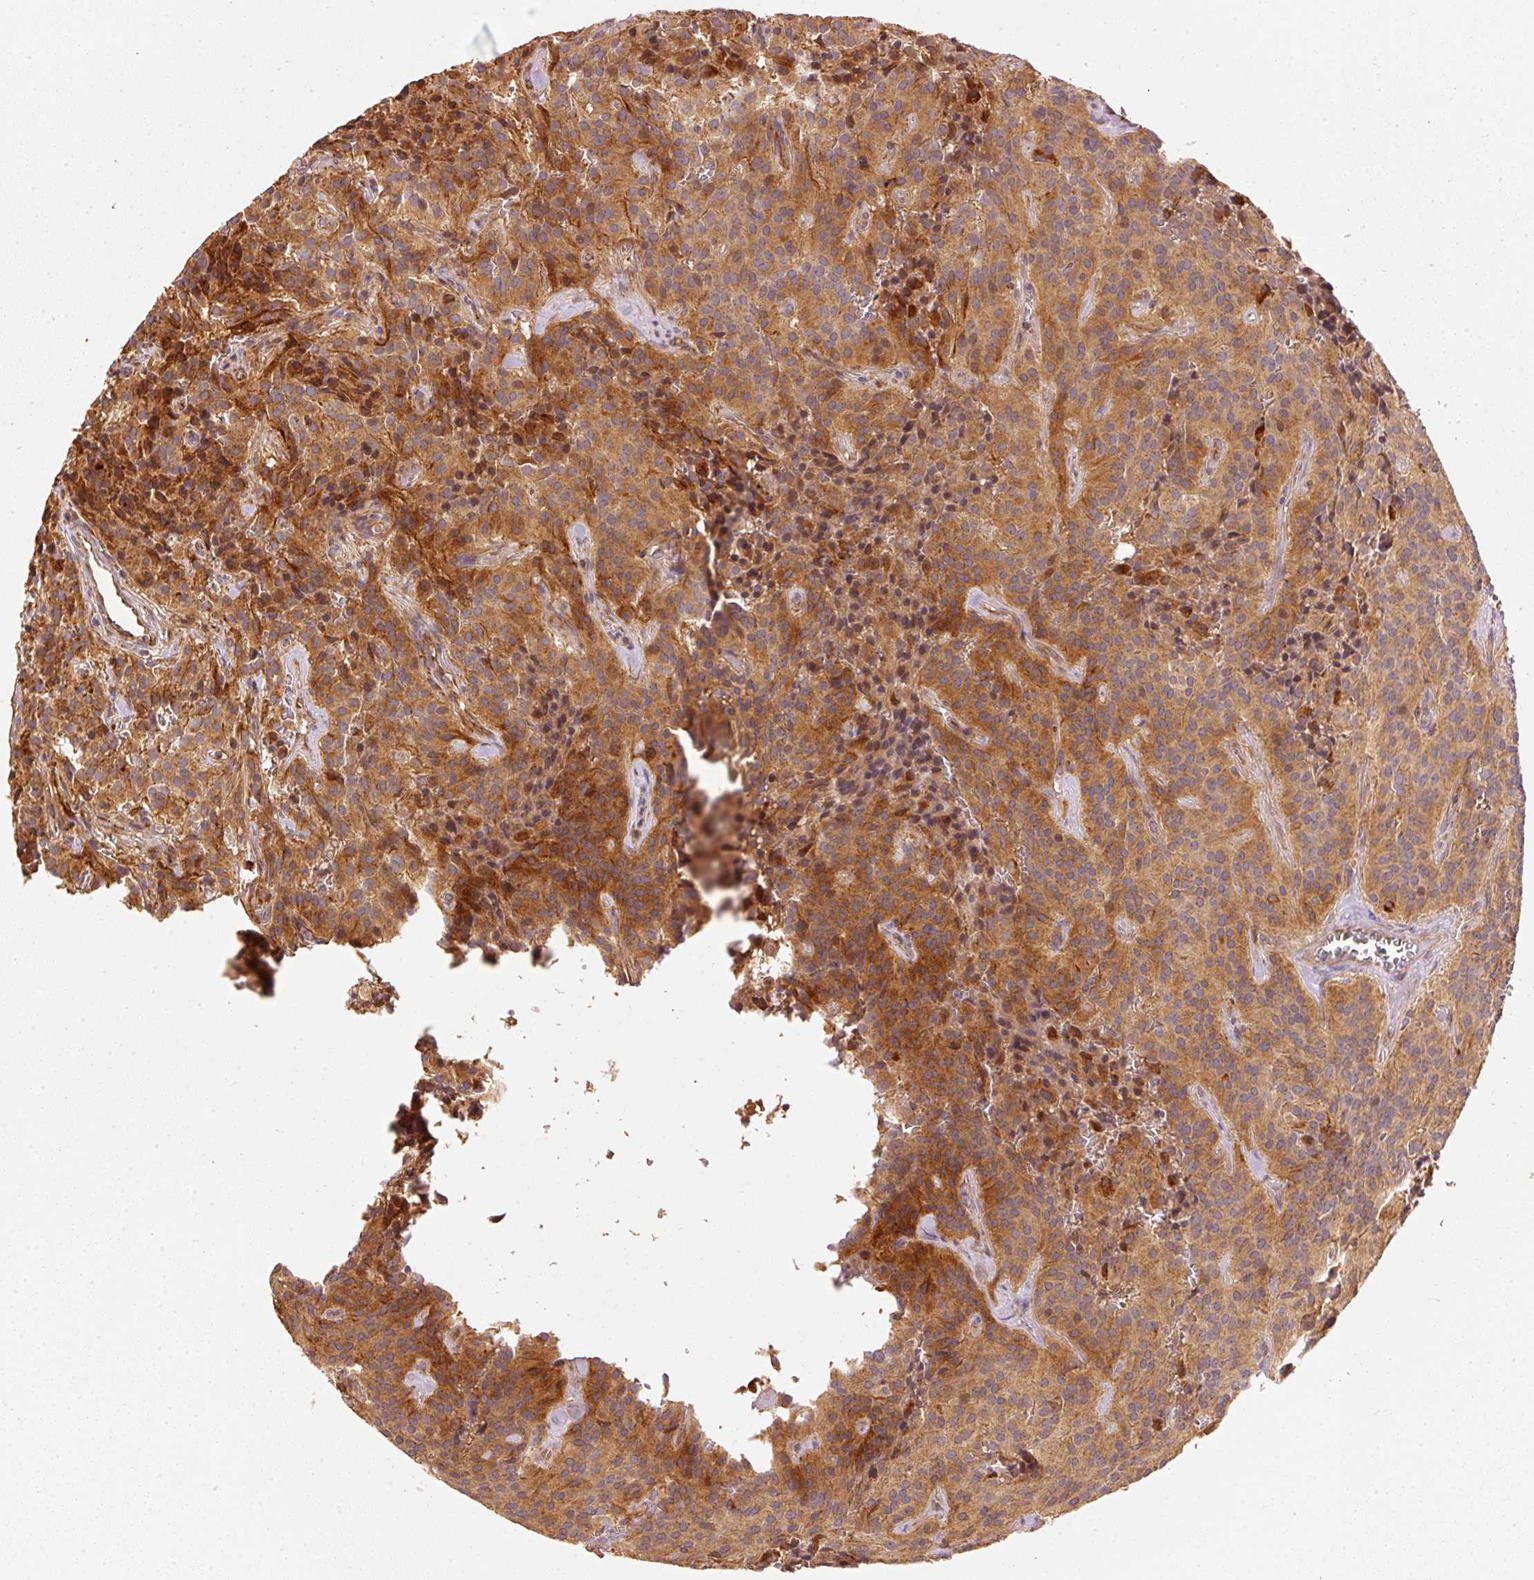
{"staining": {"intensity": "strong", "quantity": ">75%", "location": "cytoplasmic/membranous"}, "tissue": "glioma", "cell_type": "Tumor cells", "image_type": "cancer", "snomed": [{"axis": "morphology", "description": "Glioma, malignant, Low grade"}, {"axis": "topography", "description": "Brain"}], "caption": "Strong cytoplasmic/membranous expression is seen in about >75% of tumor cells in glioma.", "gene": "MTHFD1L", "patient": {"sex": "male", "age": 42}}